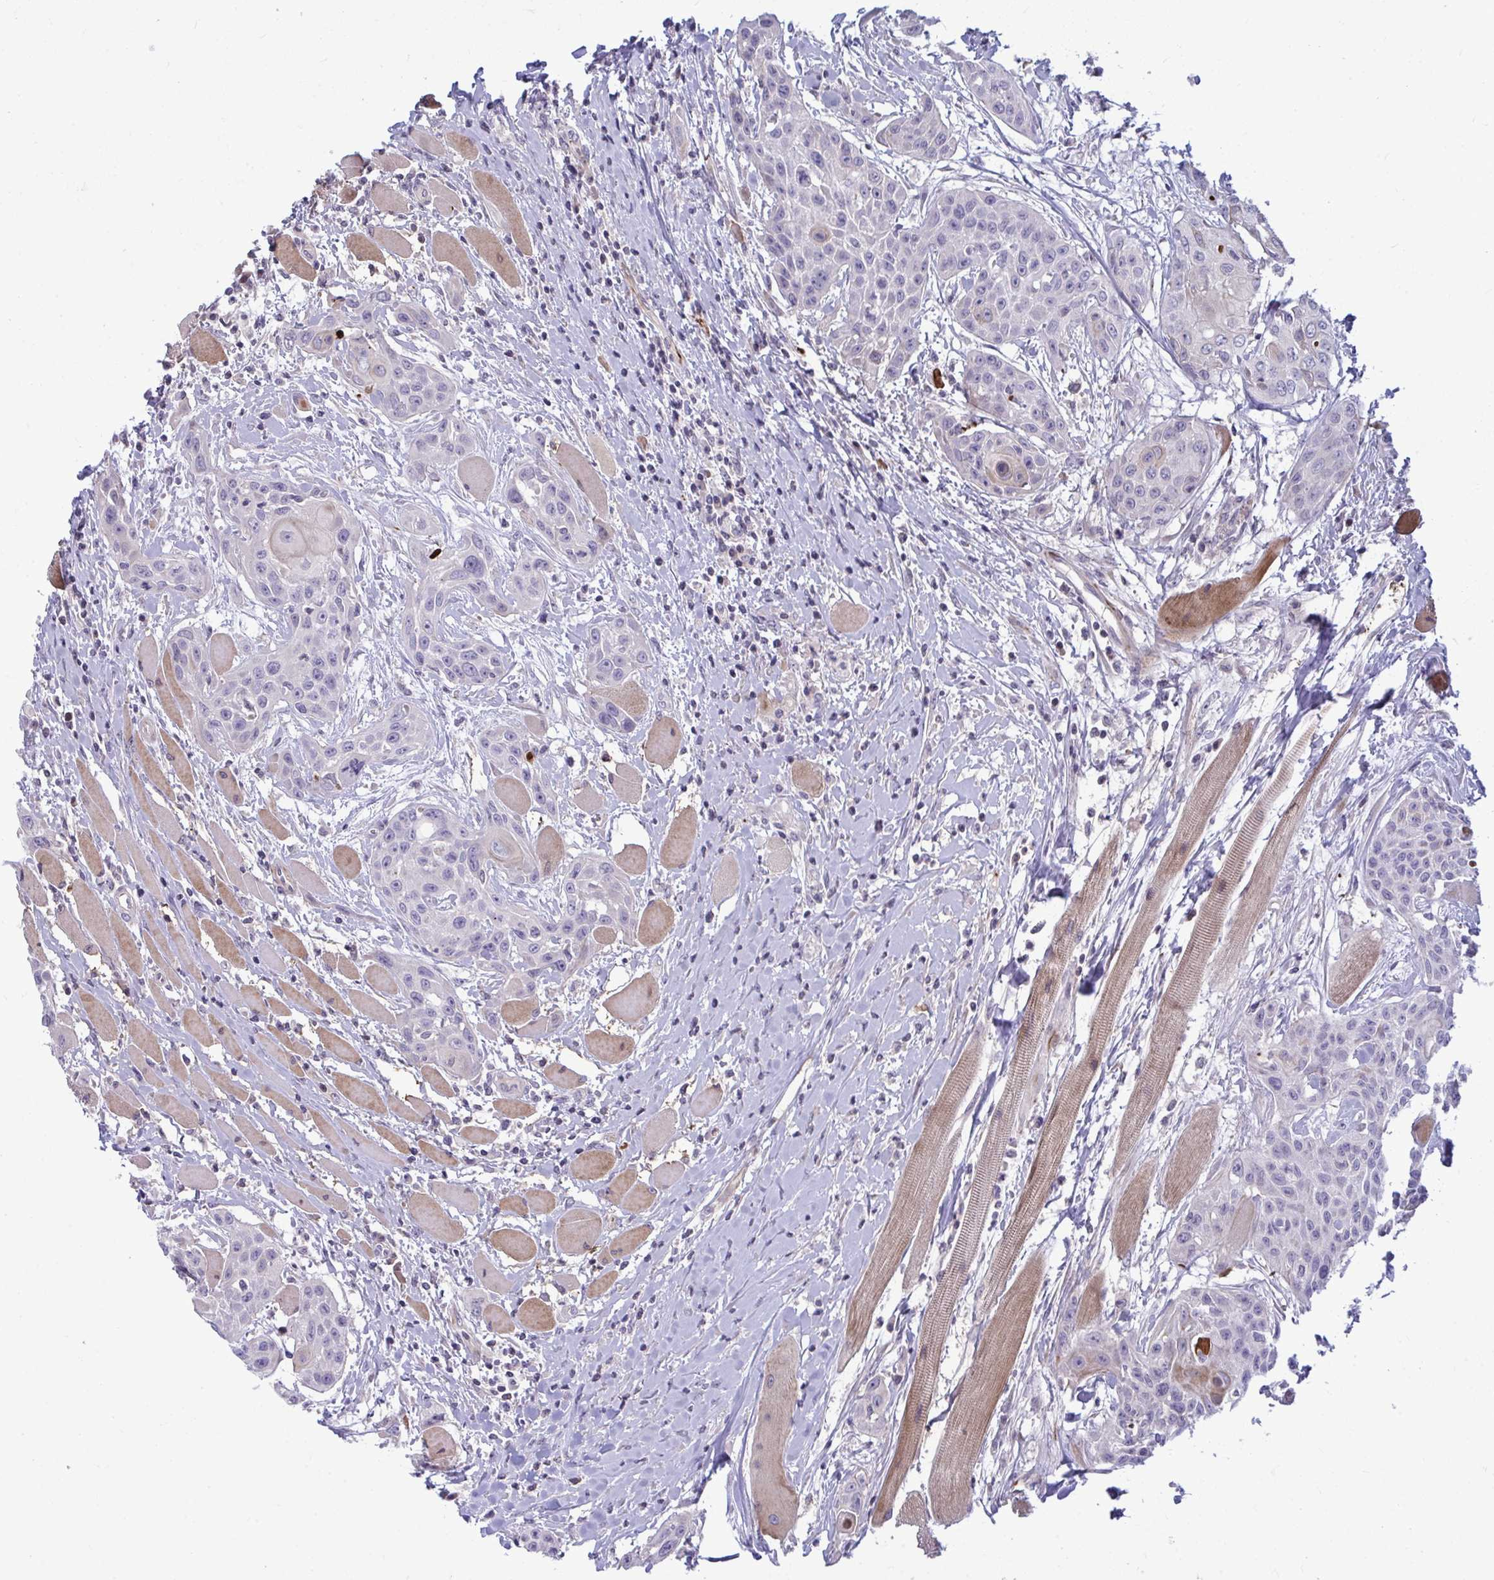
{"staining": {"intensity": "weak", "quantity": "<25%", "location": "cytoplasmic/membranous"}, "tissue": "head and neck cancer", "cell_type": "Tumor cells", "image_type": "cancer", "snomed": [{"axis": "morphology", "description": "Squamous cell carcinoma, NOS"}, {"axis": "topography", "description": "Head-Neck"}], "caption": "Immunohistochemistry micrograph of neoplastic tissue: head and neck cancer (squamous cell carcinoma) stained with DAB (3,3'-diaminobenzidine) exhibits no significant protein expression in tumor cells.", "gene": "SLC14A1", "patient": {"sex": "female", "age": 73}}